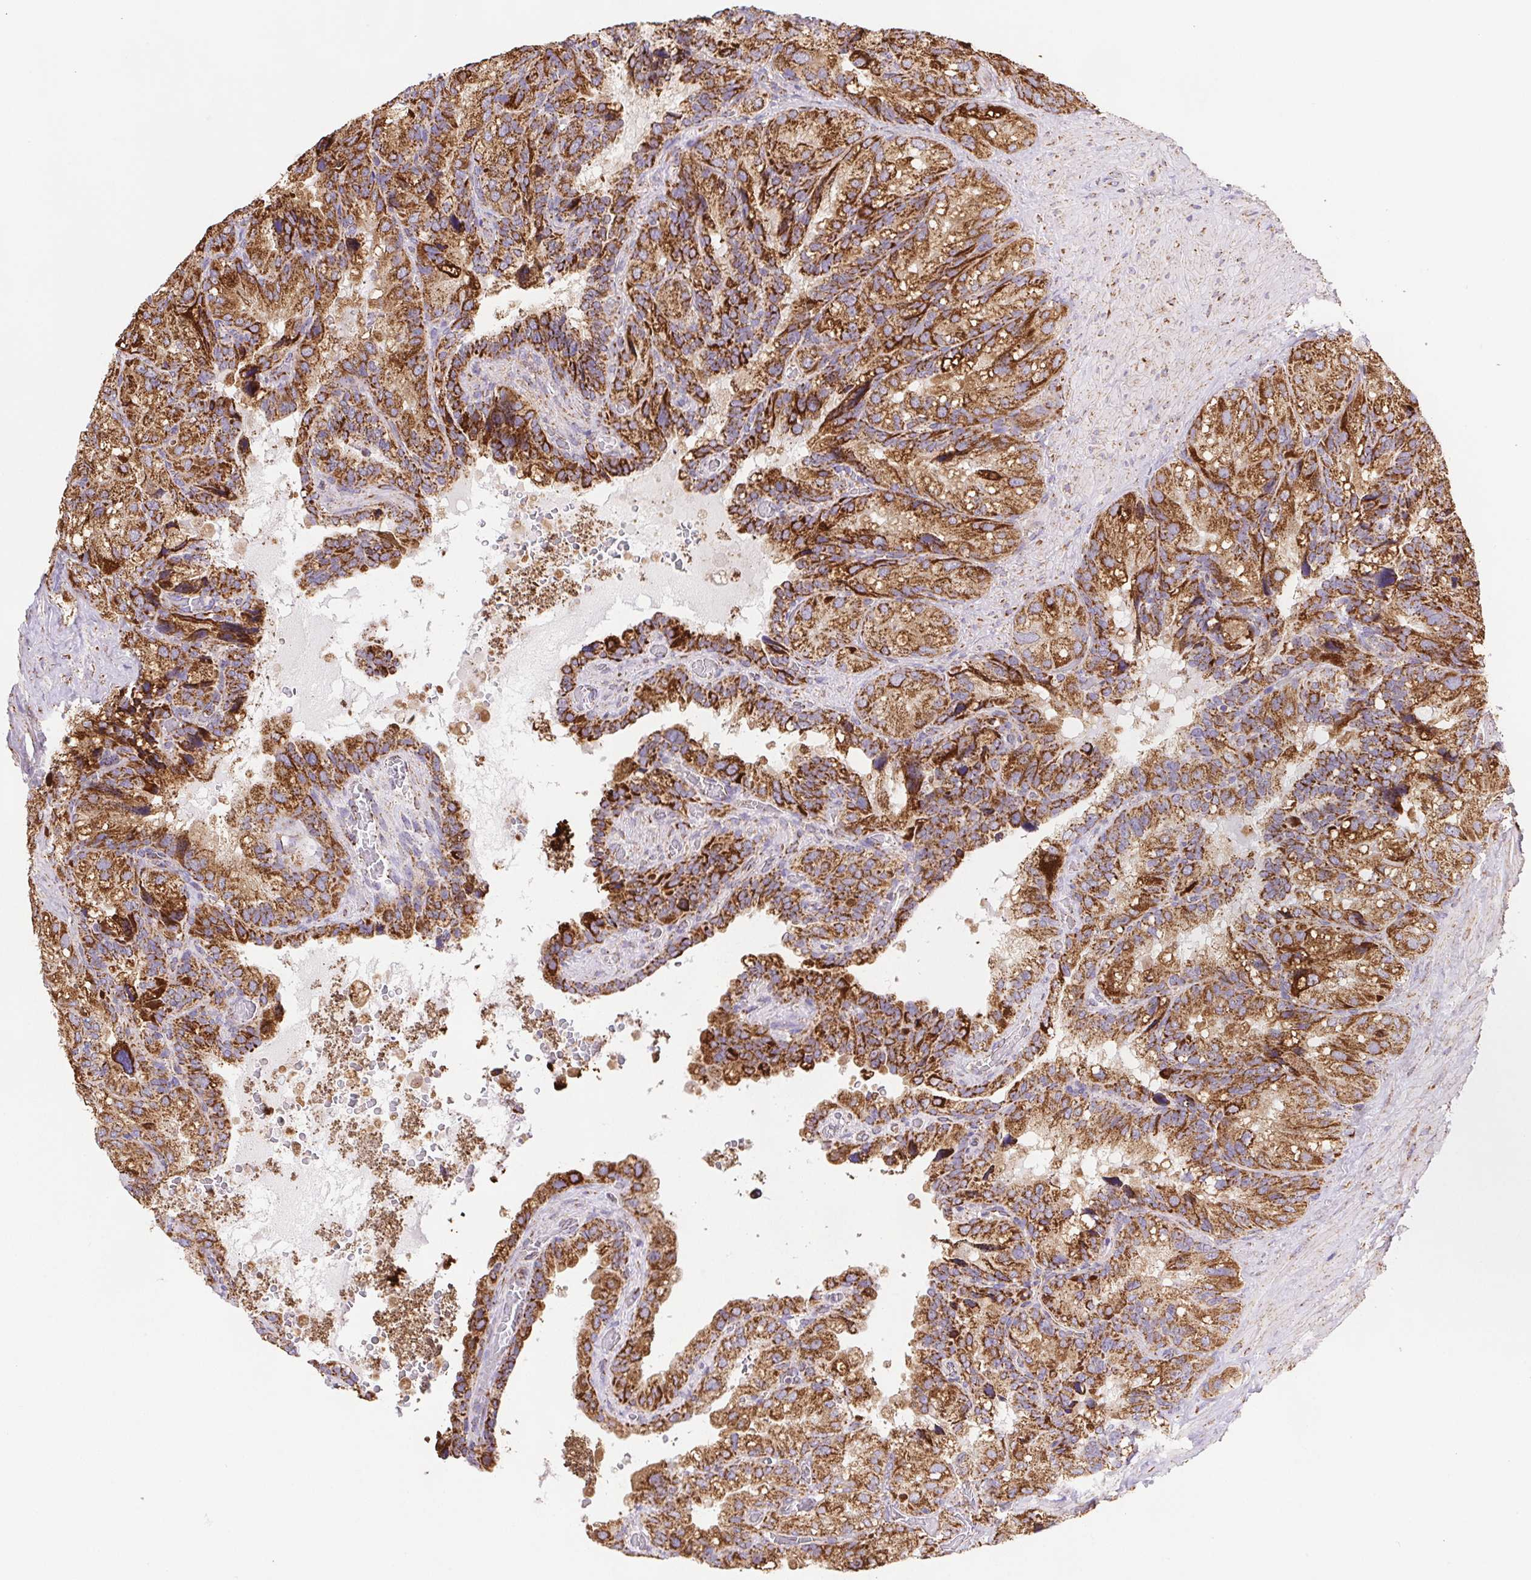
{"staining": {"intensity": "strong", "quantity": ">75%", "location": "cytoplasmic/membranous"}, "tissue": "seminal vesicle", "cell_type": "Glandular cells", "image_type": "normal", "snomed": [{"axis": "morphology", "description": "Normal tissue, NOS"}, {"axis": "topography", "description": "Seminal veicle"}], "caption": "Benign seminal vesicle demonstrates strong cytoplasmic/membranous staining in about >75% of glandular cells, visualized by immunohistochemistry.", "gene": "NIPSNAP2", "patient": {"sex": "male", "age": 60}}